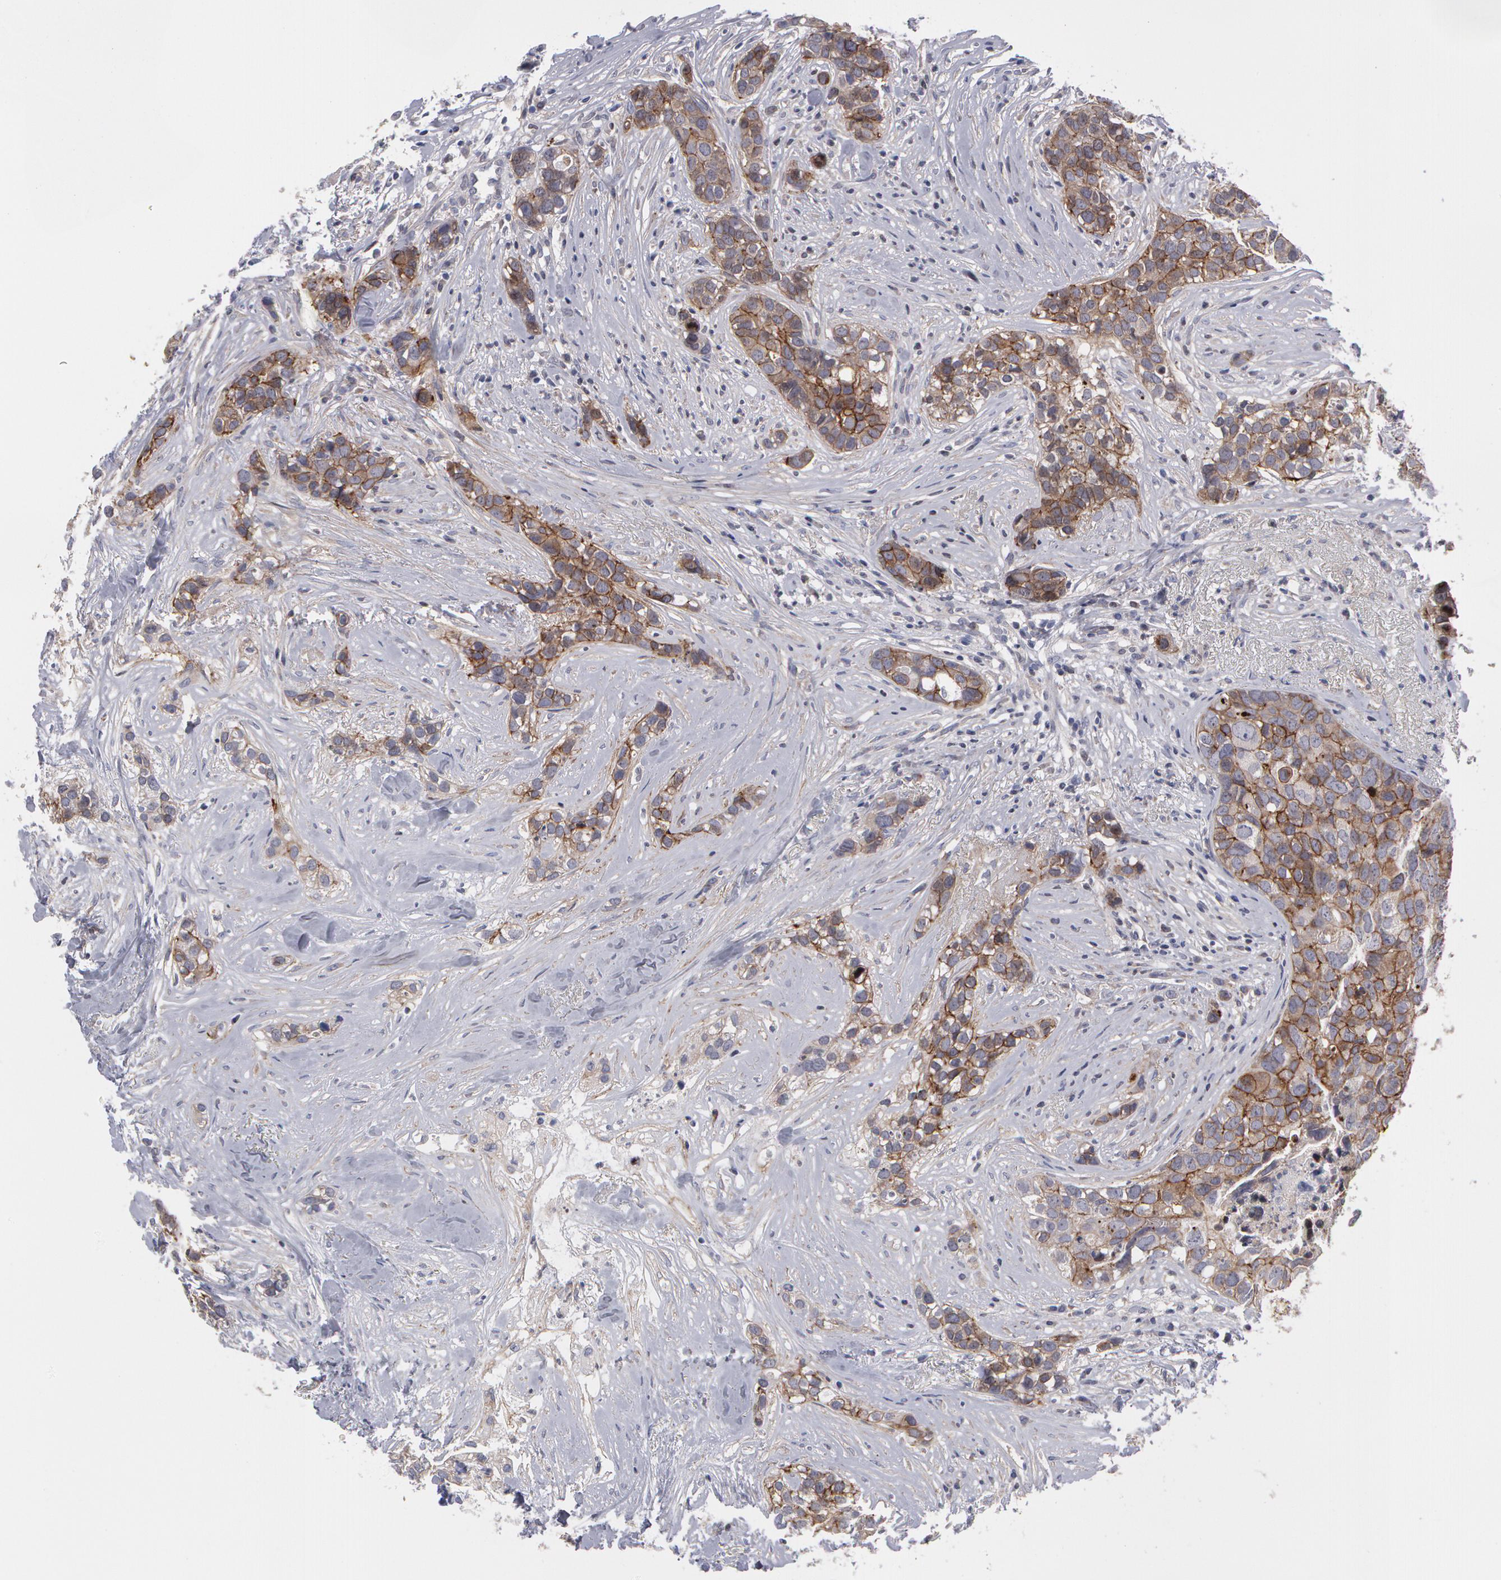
{"staining": {"intensity": "moderate", "quantity": ">75%", "location": "cytoplasmic/membranous"}, "tissue": "breast cancer", "cell_type": "Tumor cells", "image_type": "cancer", "snomed": [{"axis": "morphology", "description": "Duct carcinoma"}, {"axis": "topography", "description": "Breast"}], "caption": "An immunohistochemistry (IHC) photomicrograph of tumor tissue is shown. Protein staining in brown highlights moderate cytoplasmic/membranous positivity in breast cancer (infiltrating ductal carcinoma) within tumor cells.", "gene": "ERBB2", "patient": {"sex": "female", "age": 91}}